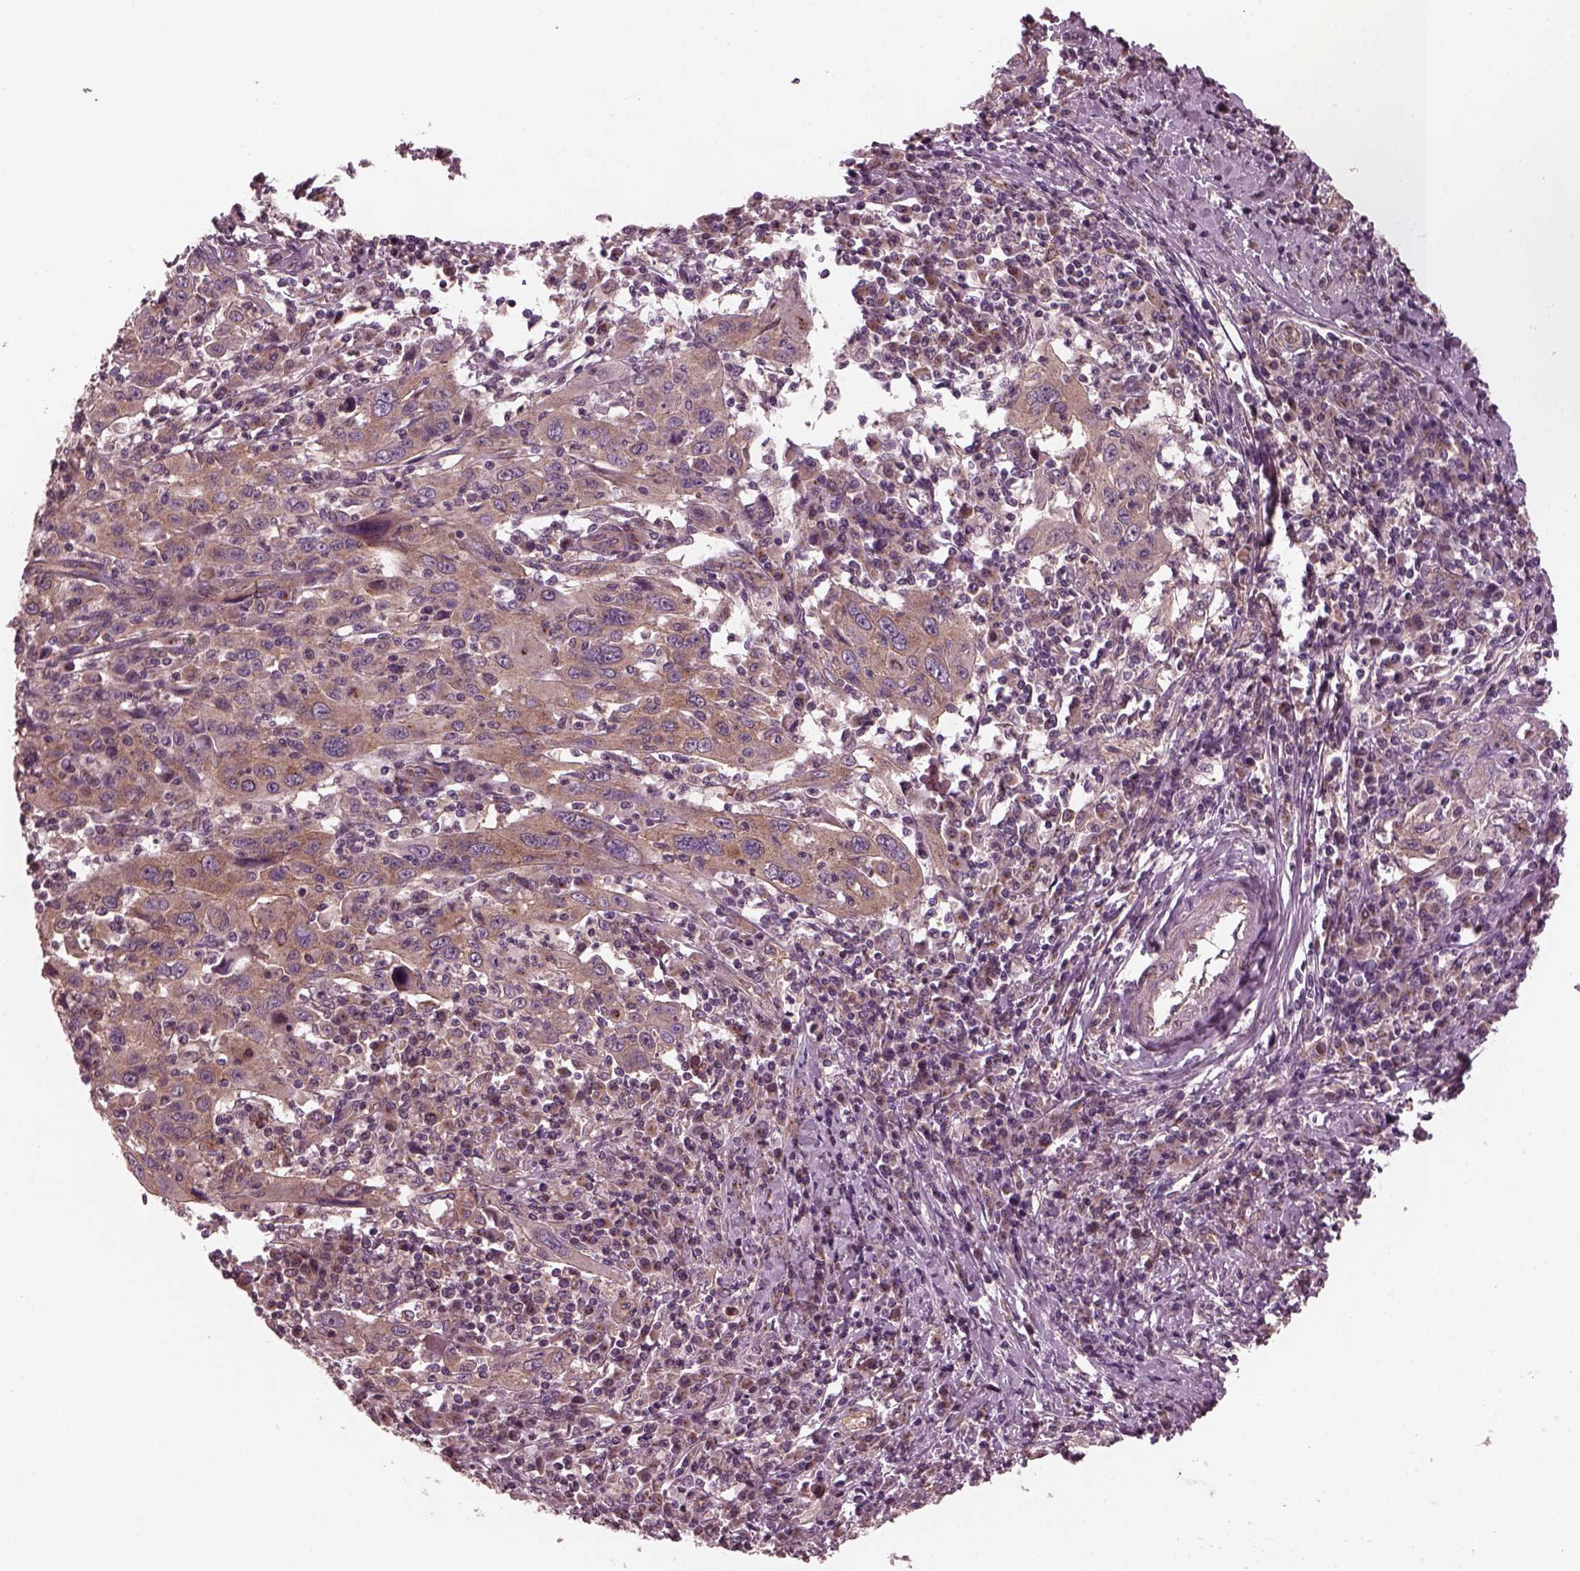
{"staining": {"intensity": "moderate", "quantity": ">75%", "location": "cytoplasmic/membranous"}, "tissue": "cervical cancer", "cell_type": "Tumor cells", "image_type": "cancer", "snomed": [{"axis": "morphology", "description": "Squamous cell carcinoma, NOS"}, {"axis": "topography", "description": "Cervix"}], "caption": "Protein positivity by IHC displays moderate cytoplasmic/membranous staining in approximately >75% of tumor cells in cervical cancer.", "gene": "TUBG1", "patient": {"sex": "female", "age": 46}}